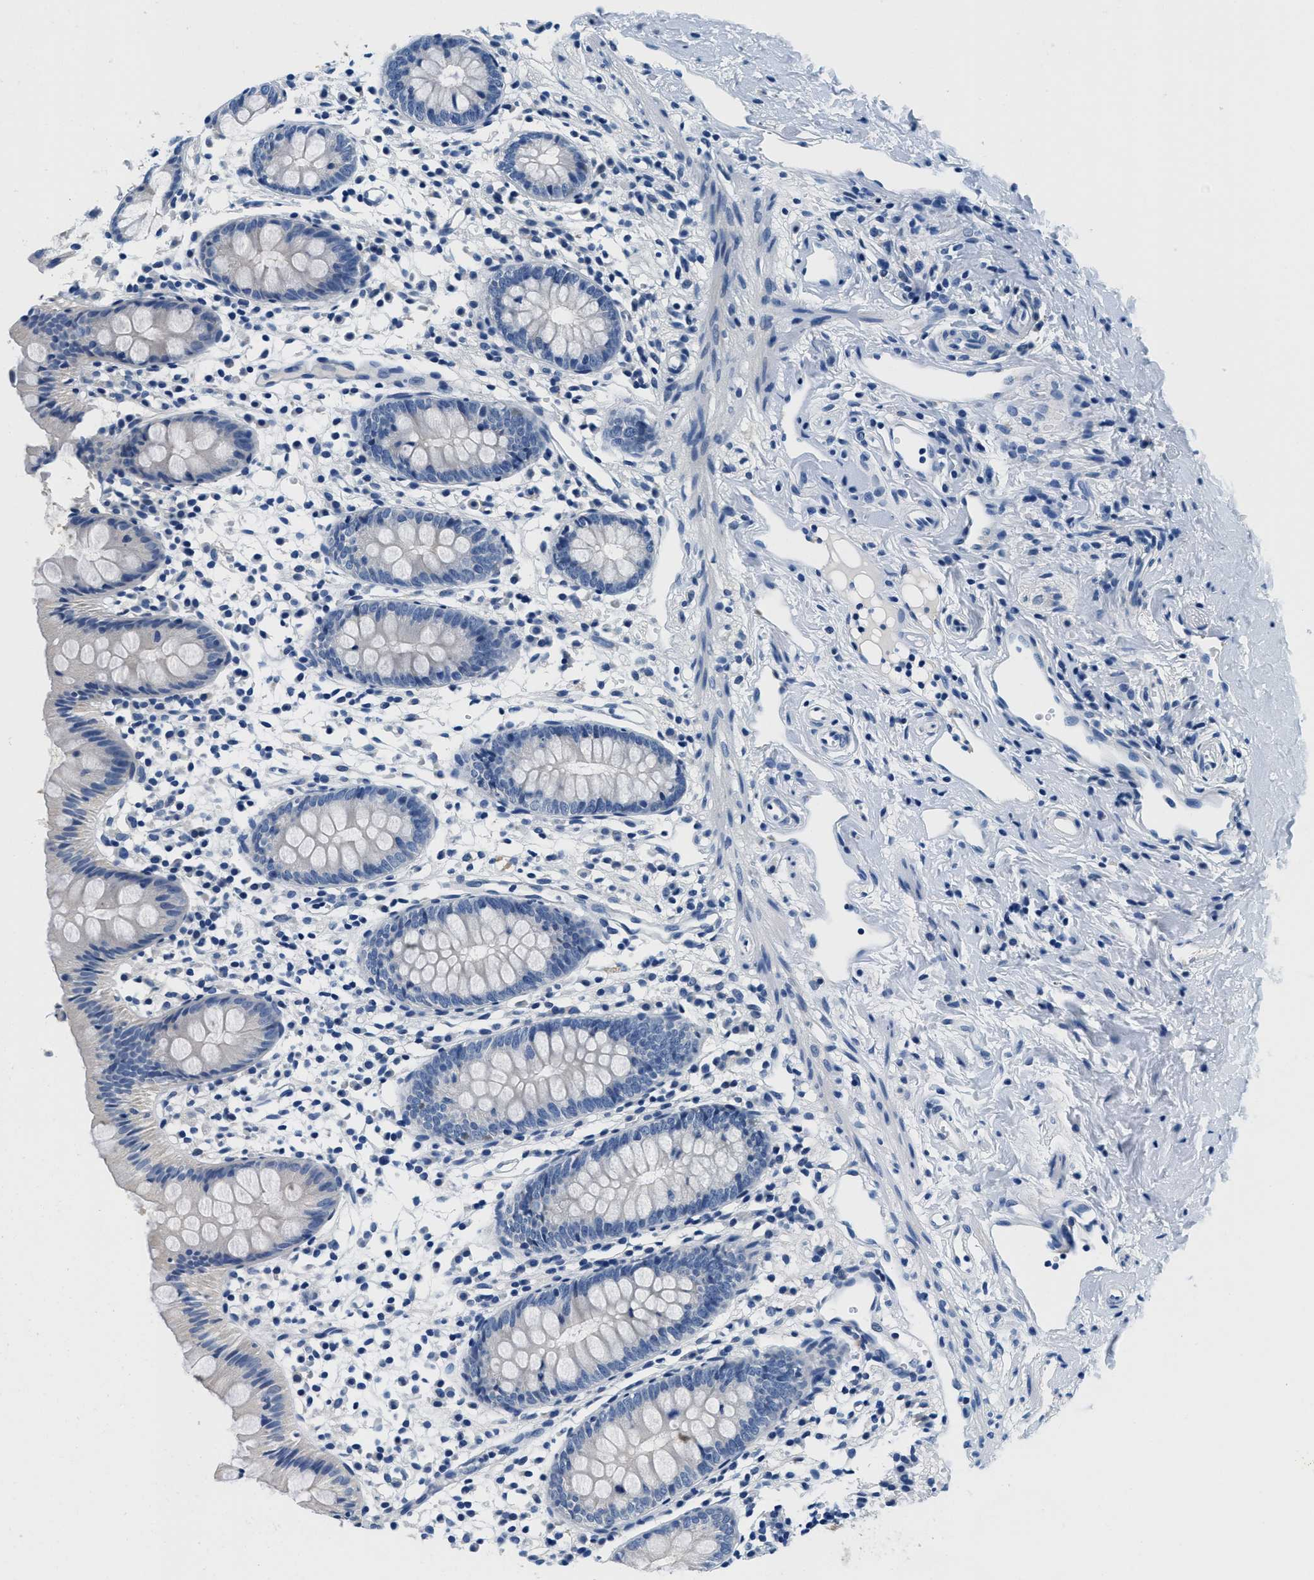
{"staining": {"intensity": "negative", "quantity": "none", "location": "none"}, "tissue": "appendix", "cell_type": "Glandular cells", "image_type": "normal", "snomed": [{"axis": "morphology", "description": "Normal tissue, NOS"}, {"axis": "topography", "description": "Appendix"}], "caption": "Immunohistochemistry of benign human appendix demonstrates no staining in glandular cells.", "gene": "GSTM3", "patient": {"sex": "female", "age": 20}}